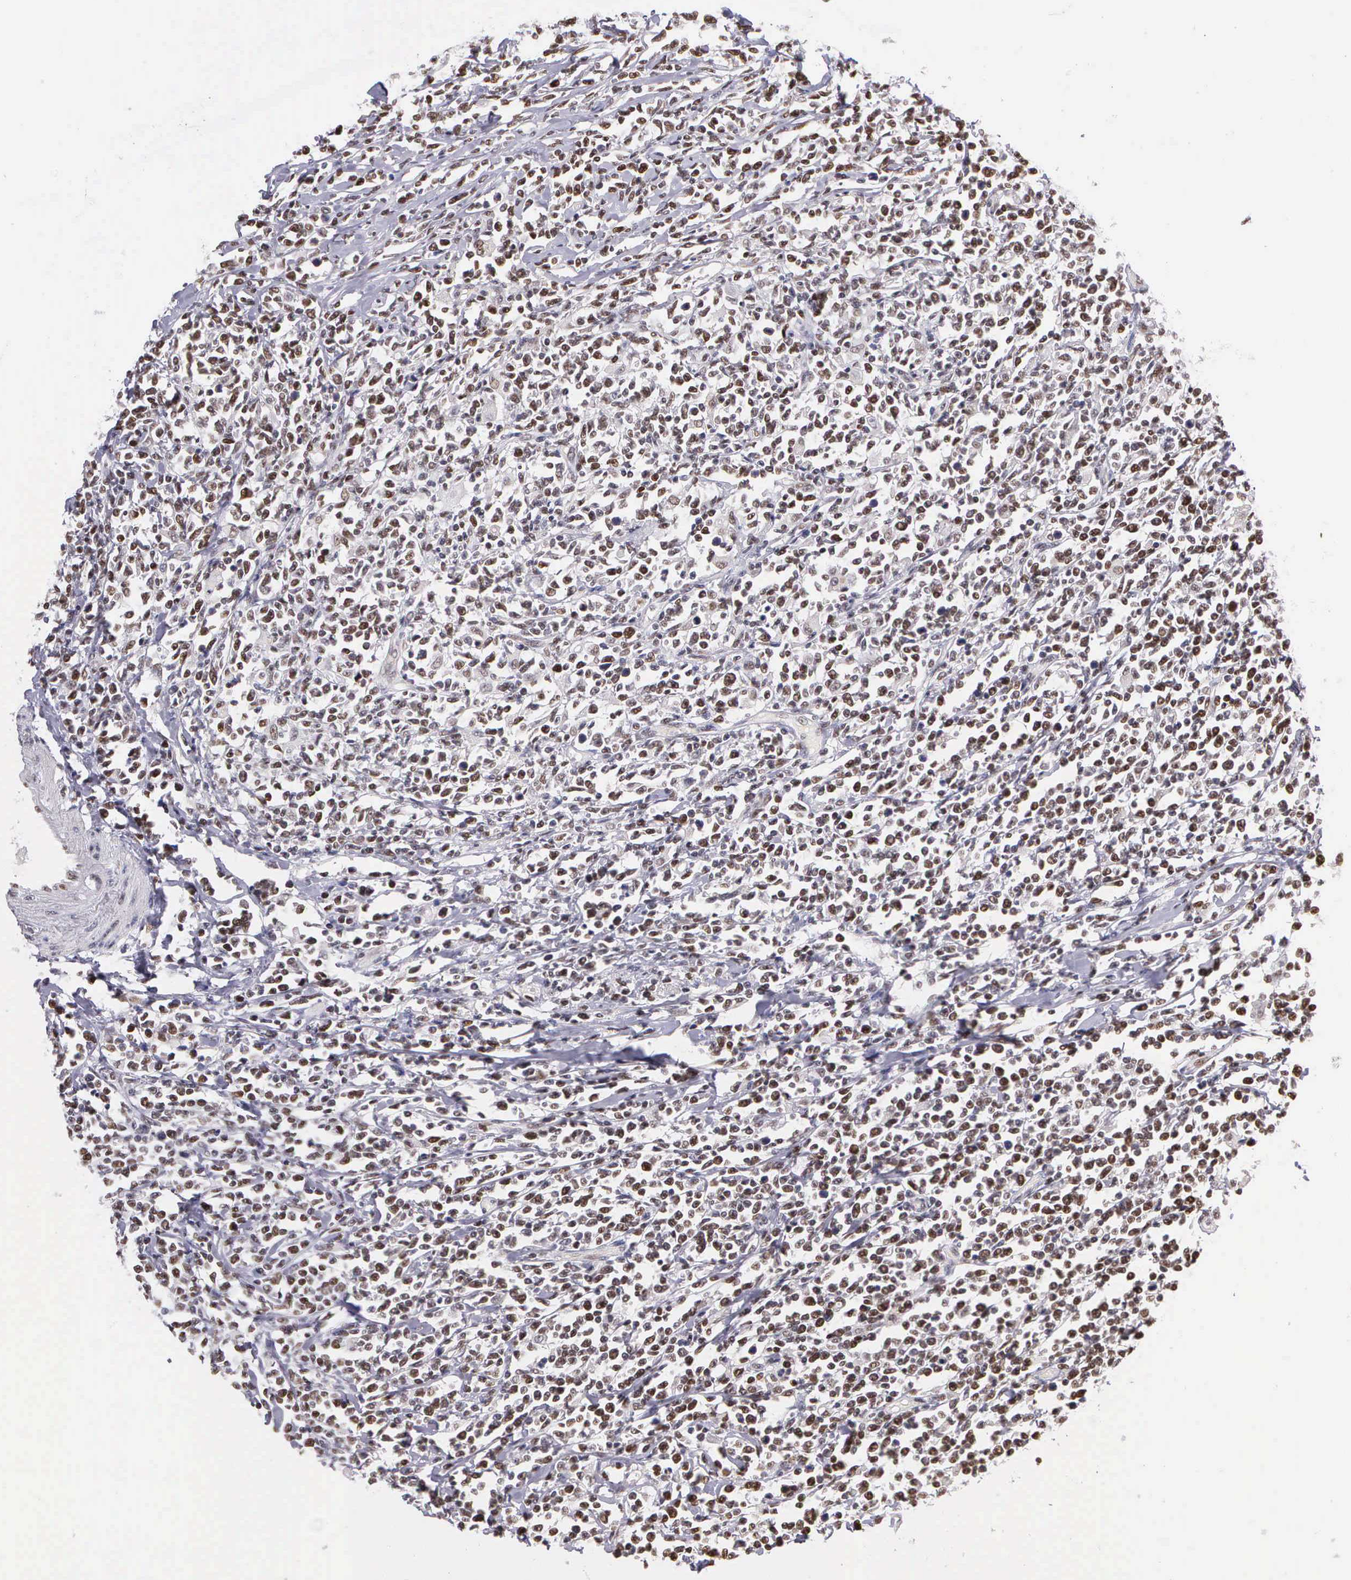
{"staining": {"intensity": "moderate", "quantity": ">75%", "location": "nuclear"}, "tissue": "lymphoma", "cell_type": "Tumor cells", "image_type": "cancer", "snomed": [{"axis": "morphology", "description": "Malignant lymphoma, non-Hodgkin's type, High grade"}, {"axis": "topography", "description": "Colon"}], "caption": "IHC (DAB (3,3'-diaminobenzidine)) staining of lymphoma shows moderate nuclear protein staining in about >75% of tumor cells.", "gene": "UBR7", "patient": {"sex": "male", "age": 82}}